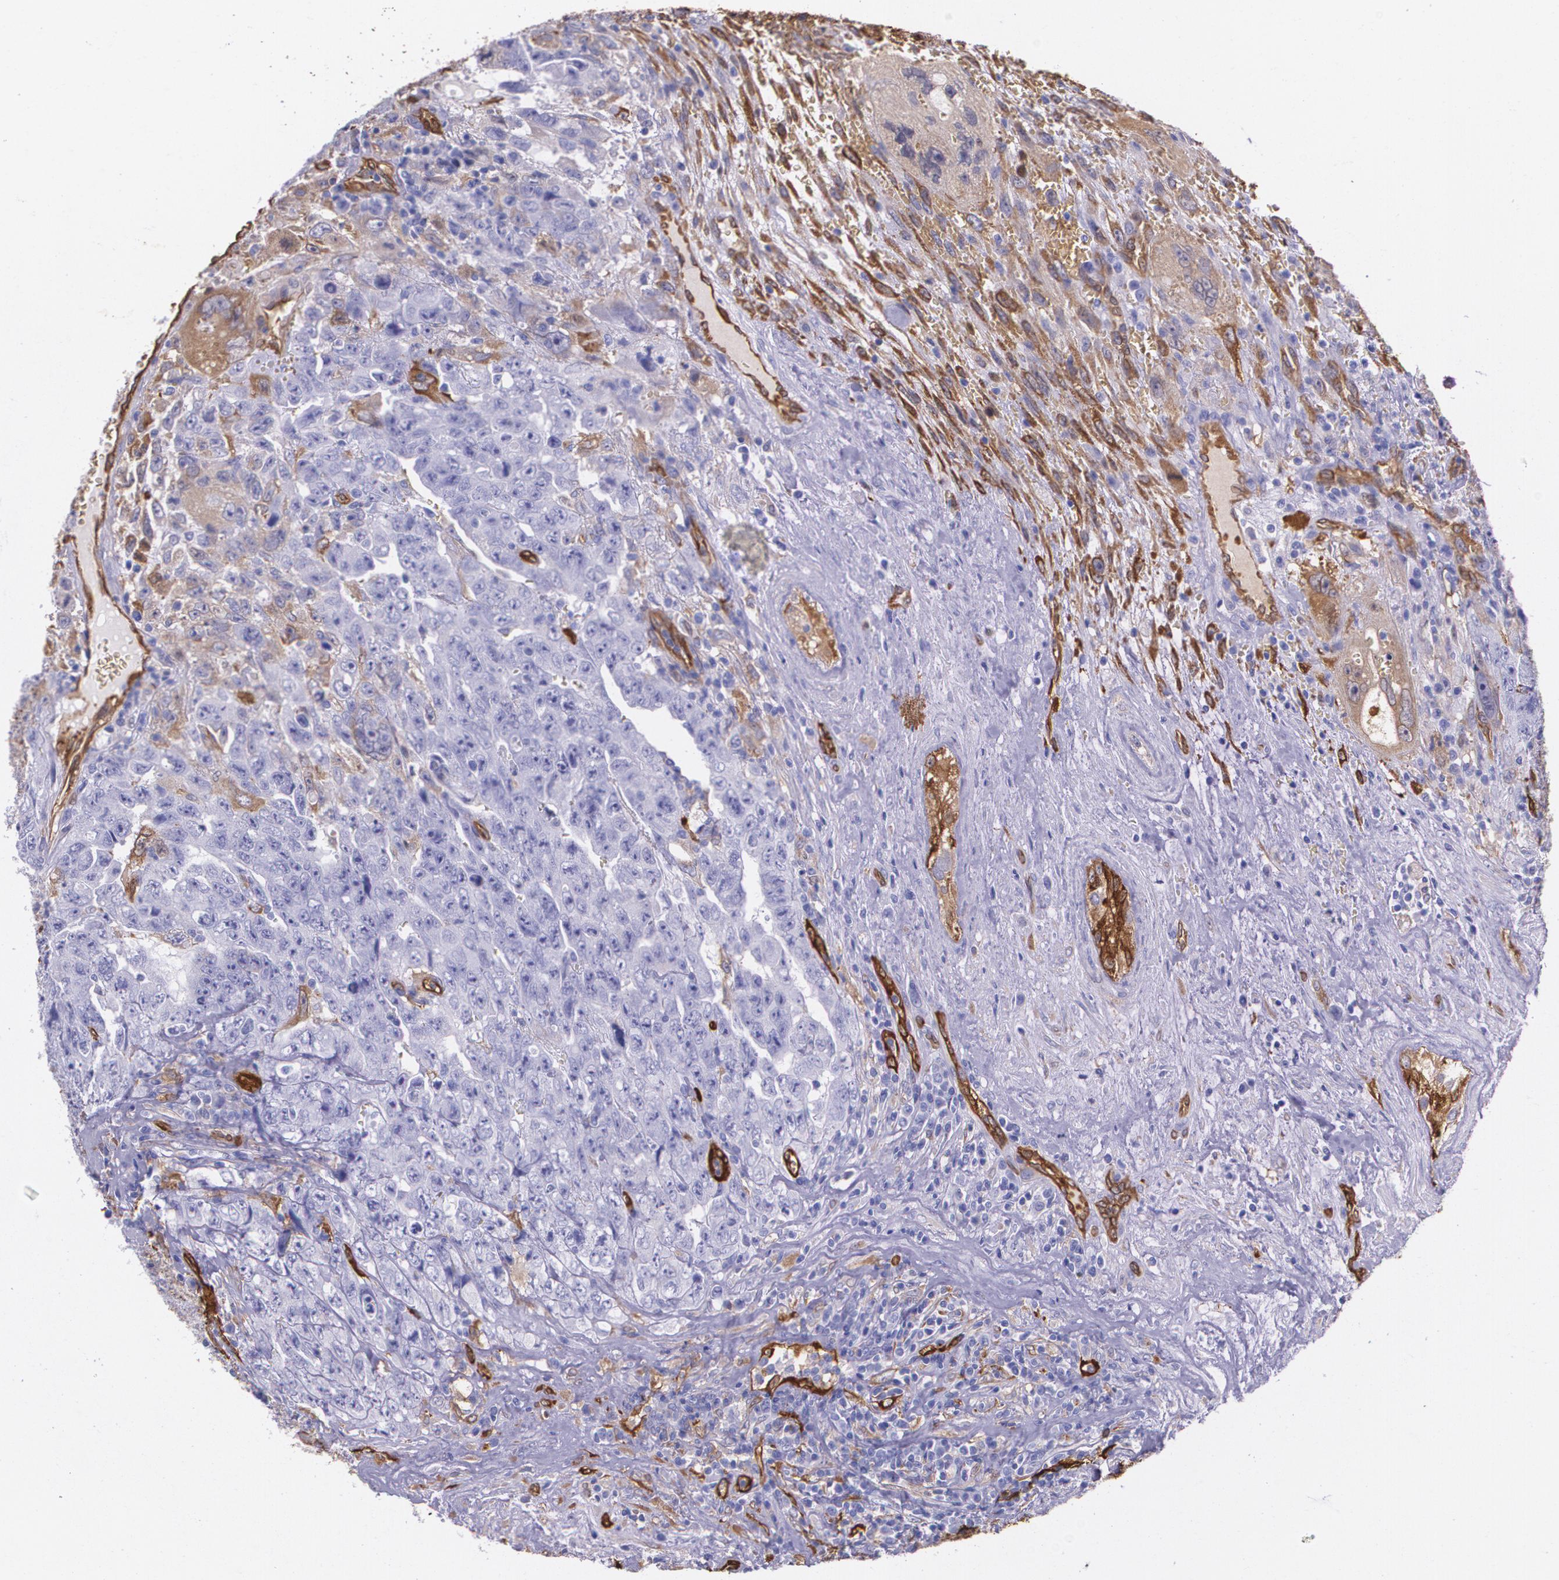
{"staining": {"intensity": "negative", "quantity": "none", "location": "none"}, "tissue": "testis cancer", "cell_type": "Tumor cells", "image_type": "cancer", "snomed": [{"axis": "morphology", "description": "Carcinoma, Embryonal, NOS"}, {"axis": "topography", "description": "Testis"}], "caption": "Immunohistochemical staining of testis embryonal carcinoma exhibits no significant staining in tumor cells.", "gene": "MMP2", "patient": {"sex": "male", "age": 28}}